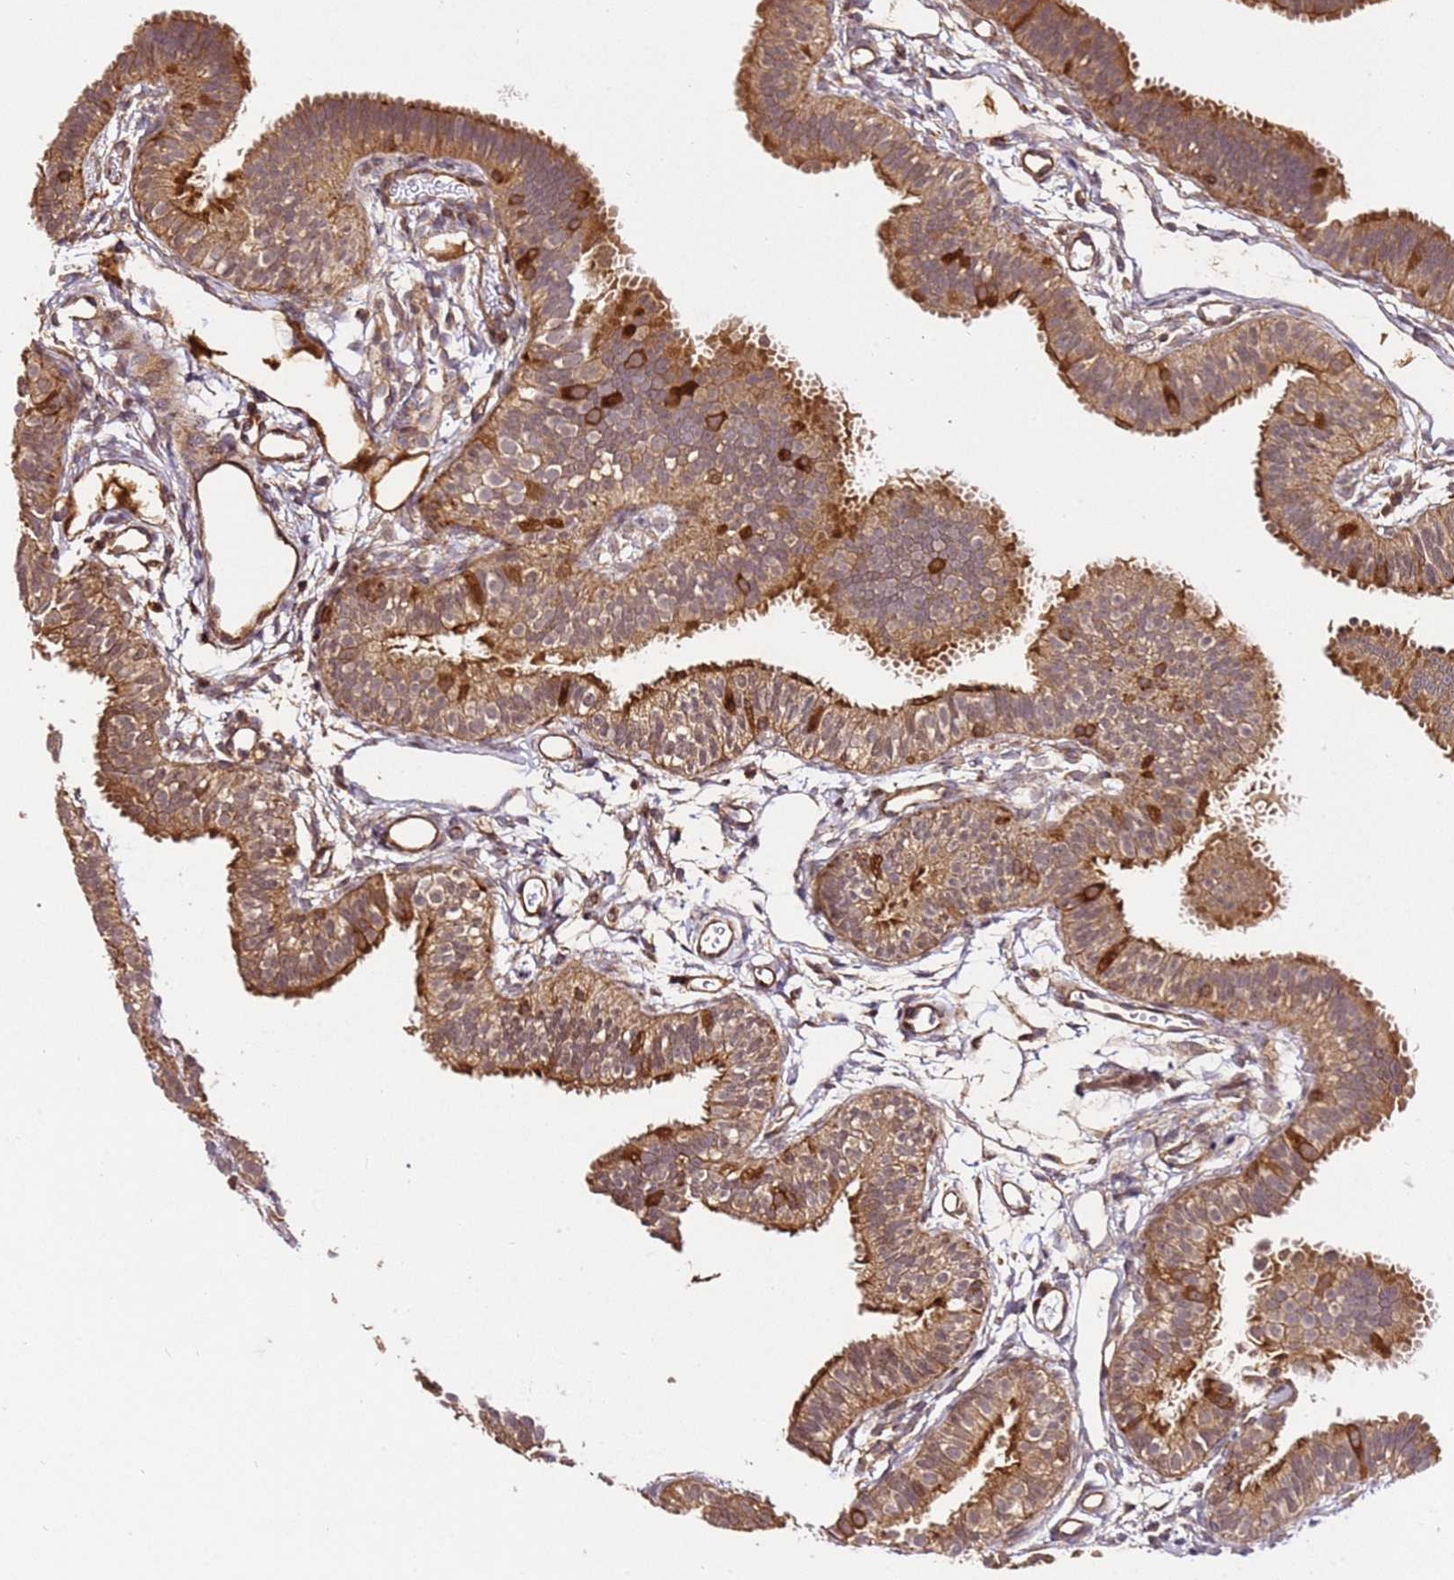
{"staining": {"intensity": "moderate", "quantity": ">75%", "location": "cytoplasmic/membranous"}, "tissue": "fallopian tube", "cell_type": "Glandular cells", "image_type": "normal", "snomed": [{"axis": "morphology", "description": "Normal tissue, NOS"}, {"axis": "topography", "description": "Fallopian tube"}], "caption": "This micrograph demonstrates IHC staining of unremarkable fallopian tube, with medium moderate cytoplasmic/membranous staining in about >75% of glandular cells.", "gene": "KATNAL2", "patient": {"sex": "female", "age": 35}}